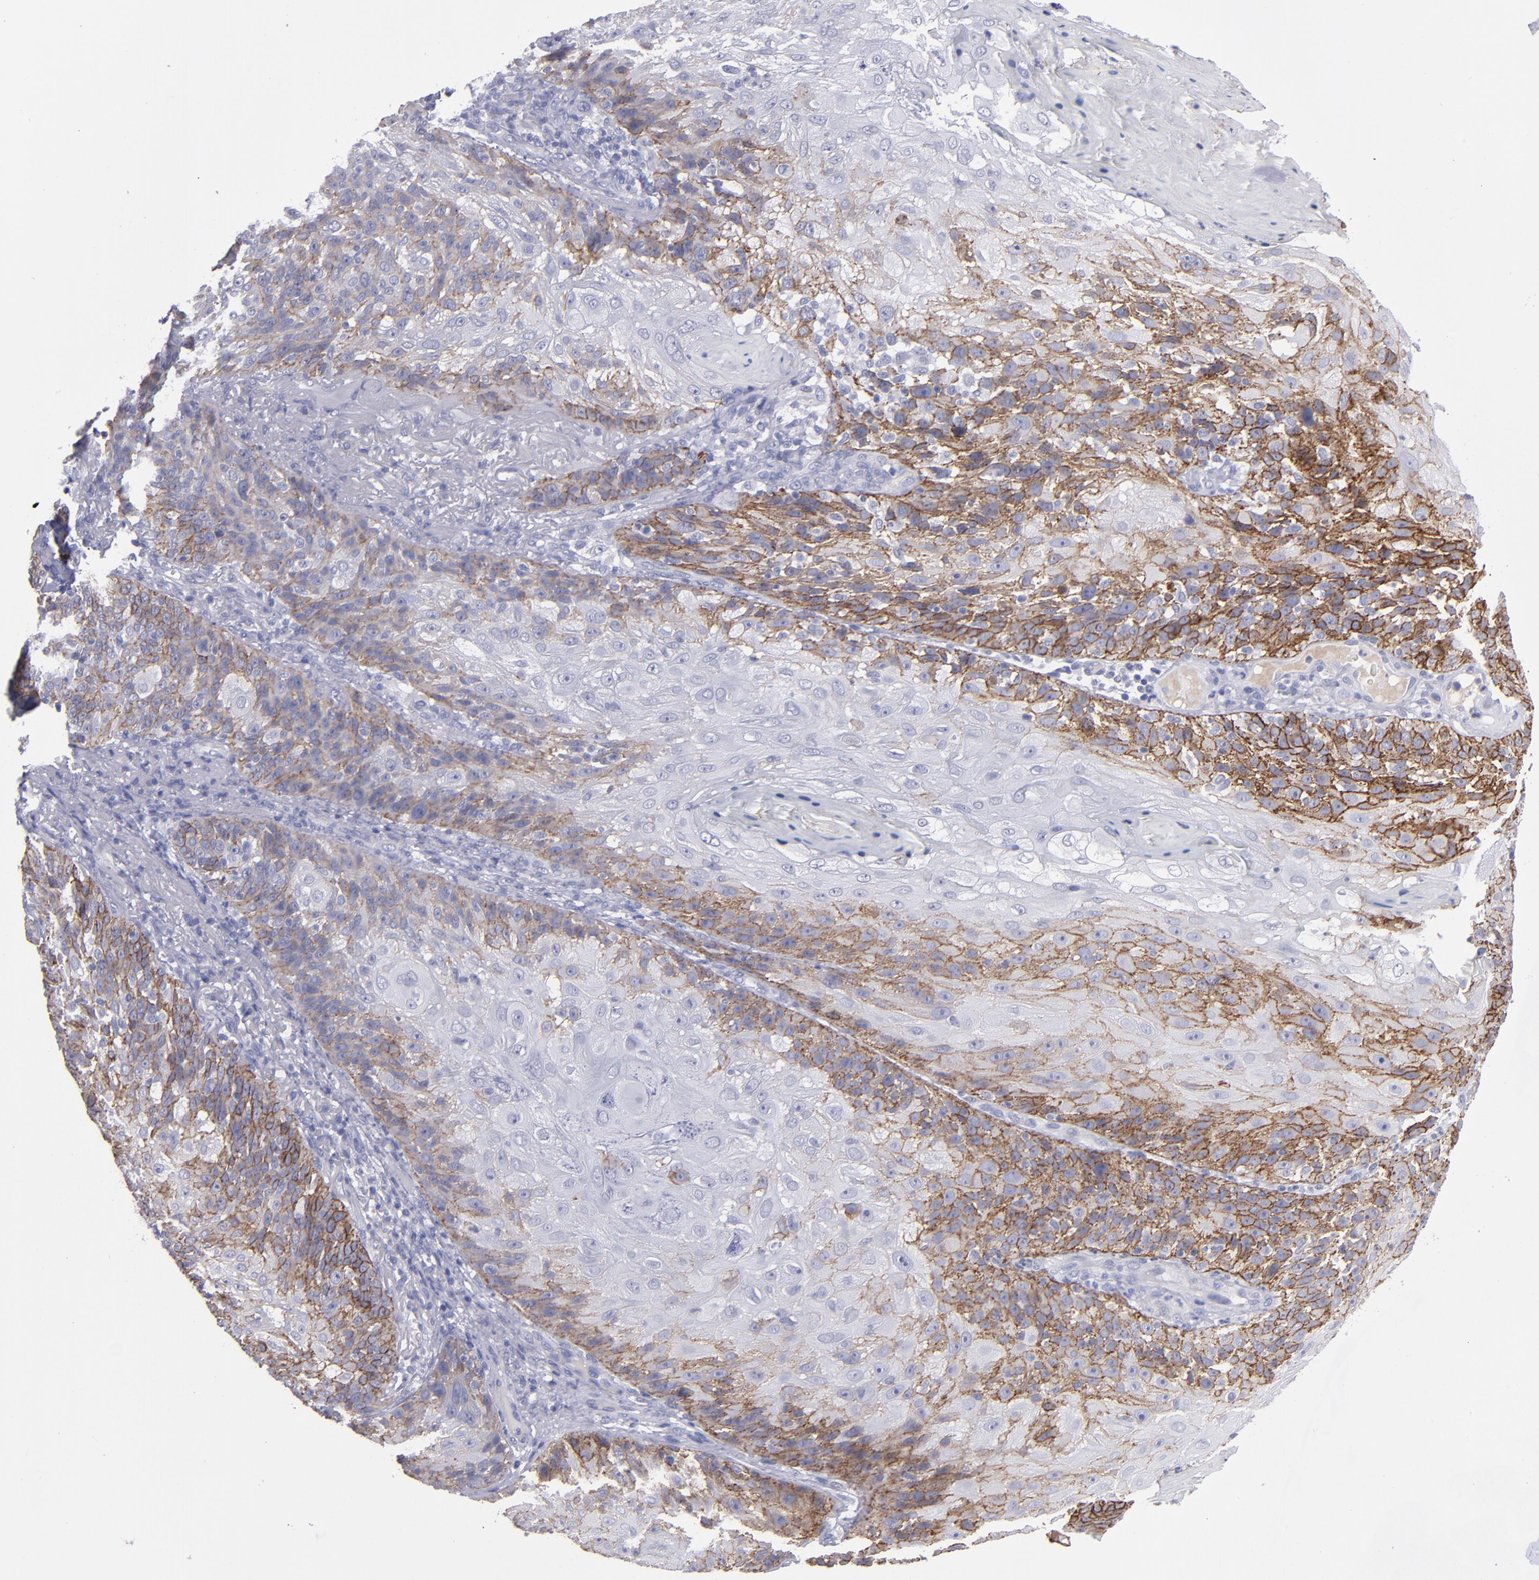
{"staining": {"intensity": "moderate", "quantity": ">75%", "location": "cytoplasmic/membranous"}, "tissue": "skin cancer", "cell_type": "Tumor cells", "image_type": "cancer", "snomed": [{"axis": "morphology", "description": "Normal tissue, NOS"}, {"axis": "morphology", "description": "Squamous cell carcinoma, NOS"}, {"axis": "topography", "description": "Skin"}], "caption": "Protein expression analysis of skin squamous cell carcinoma shows moderate cytoplasmic/membranous expression in approximately >75% of tumor cells. (Stains: DAB (3,3'-diaminobenzidine) in brown, nuclei in blue, Microscopy: brightfield microscopy at high magnification).", "gene": "CDH3", "patient": {"sex": "female", "age": 83}}